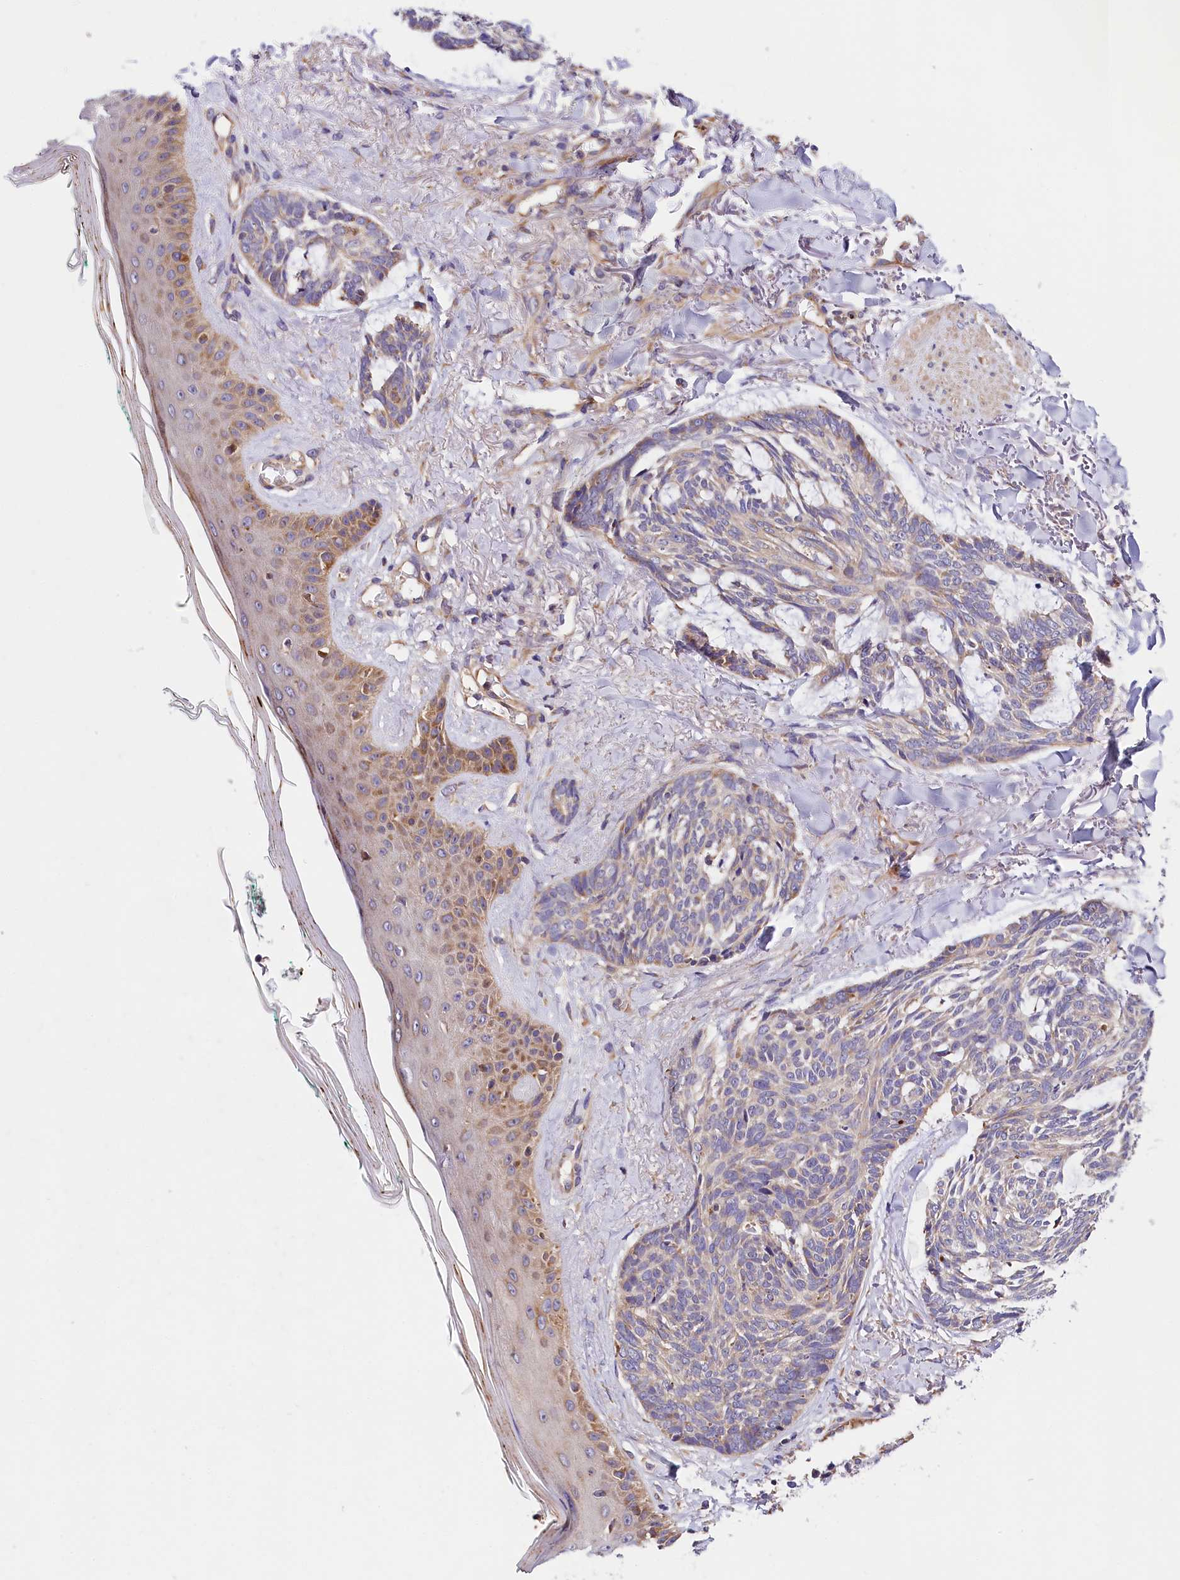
{"staining": {"intensity": "negative", "quantity": "none", "location": "none"}, "tissue": "skin cancer", "cell_type": "Tumor cells", "image_type": "cancer", "snomed": [{"axis": "morphology", "description": "Basal cell carcinoma"}, {"axis": "topography", "description": "Skin"}], "caption": "A high-resolution histopathology image shows immunohistochemistry staining of skin cancer, which reveals no significant staining in tumor cells. (Immunohistochemistry (ihc), brightfield microscopy, high magnification).", "gene": "SPG11", "patient": {"sex": "male", "age": 43}}